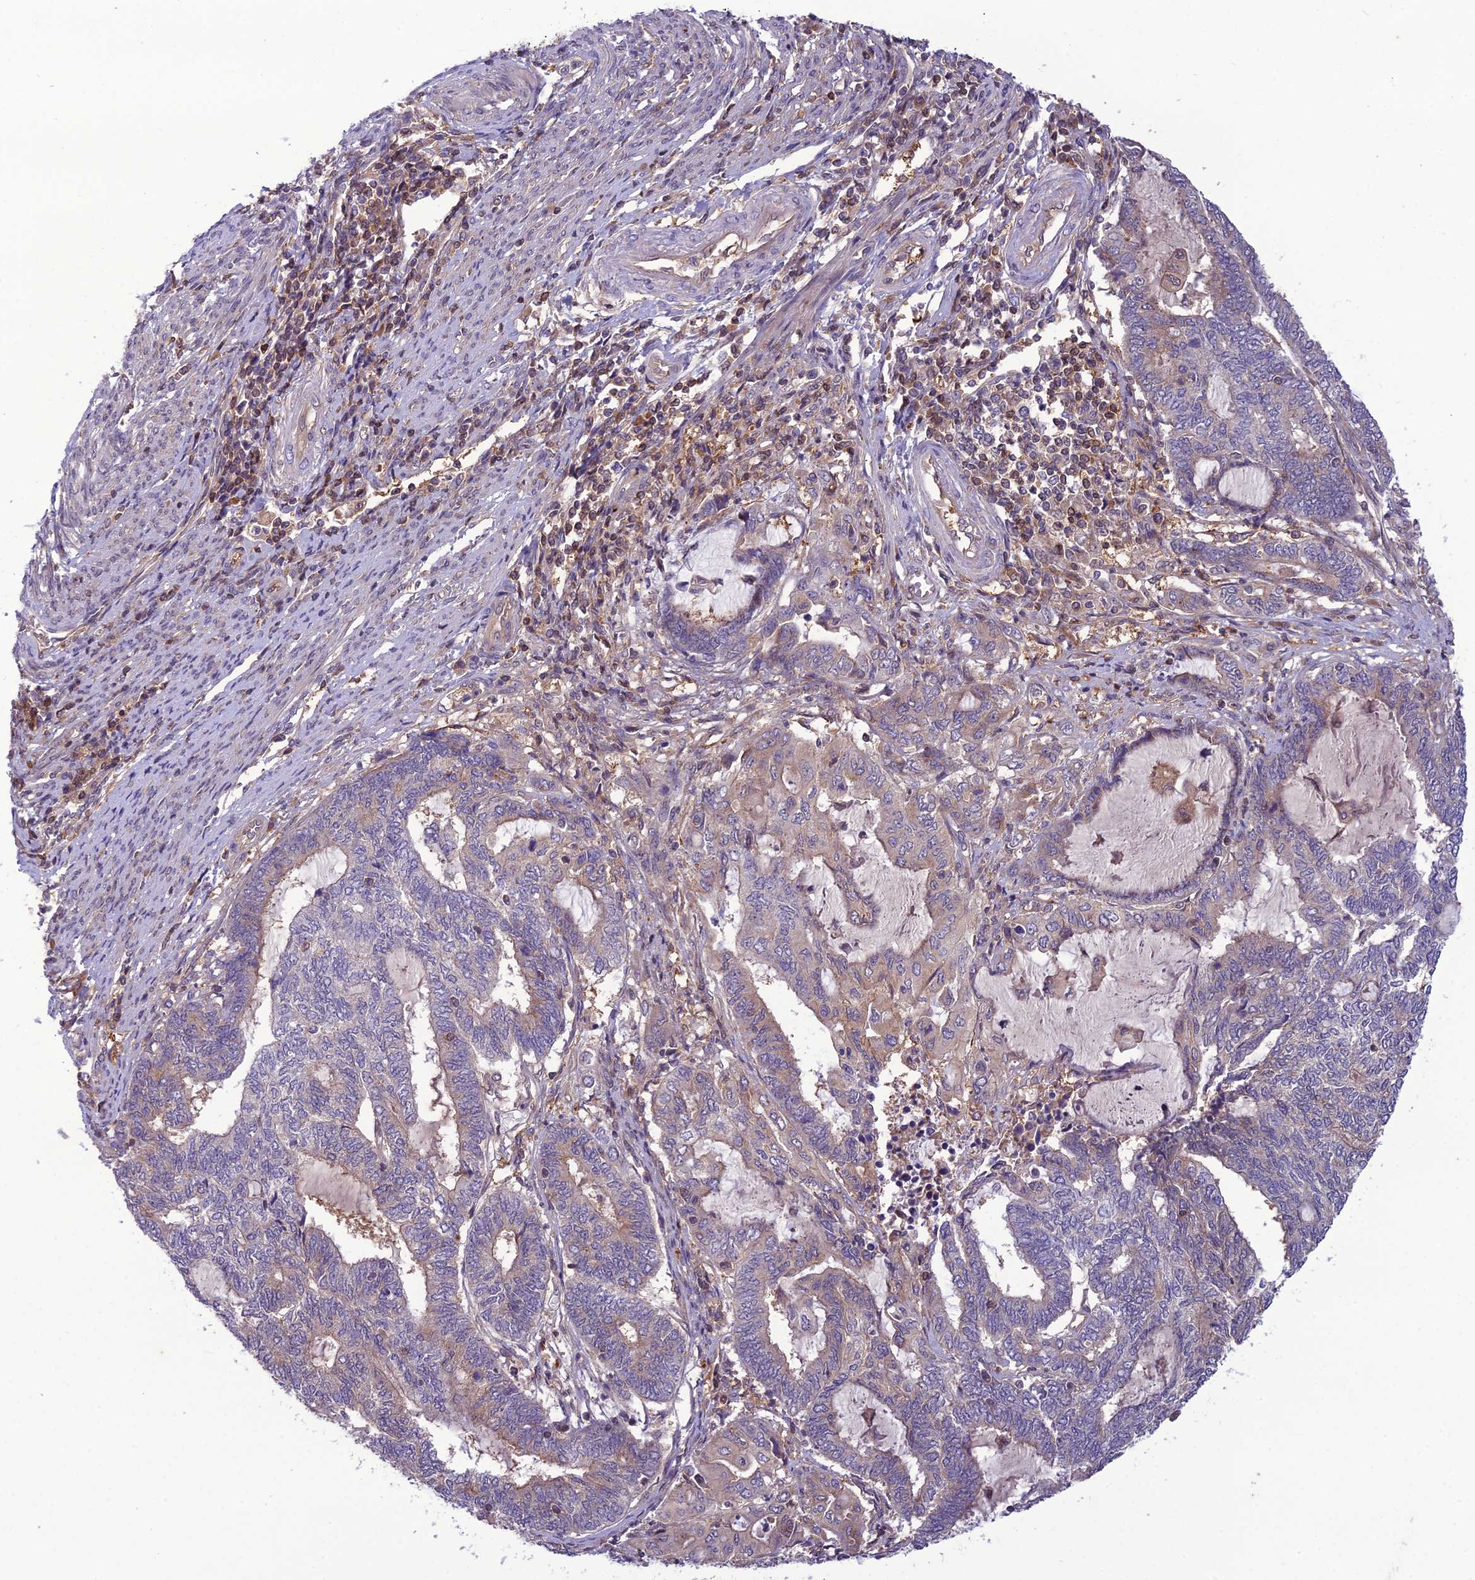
{"staining": {"intensity": "weak", "quantity": "25%-75%", "location": "cytoplasmic/membranous"}, "tissue": "endometrial cancer", "cell_type": "Tumor cells", "image_type": "cancer", "snomed": [{"axis": "morphology", "description": "Adenocarcinoma, NOS"}, {"axis": "topography", "description": "Uterus"}, {"axis": "topography", "description": "Endometrium"}], "caption": "A histopathology image of endometrial cancer (adenocarcinoma) stained for a protein displays weak cytoplasmic/membranous brown staining in tumor cells. Using DAB (brown) and hematoxylin (blue) stains, captured at high magnification using brightfield microscopy.", "gene": "GDF6", "patient": {"sex": "female", "age": 70}}